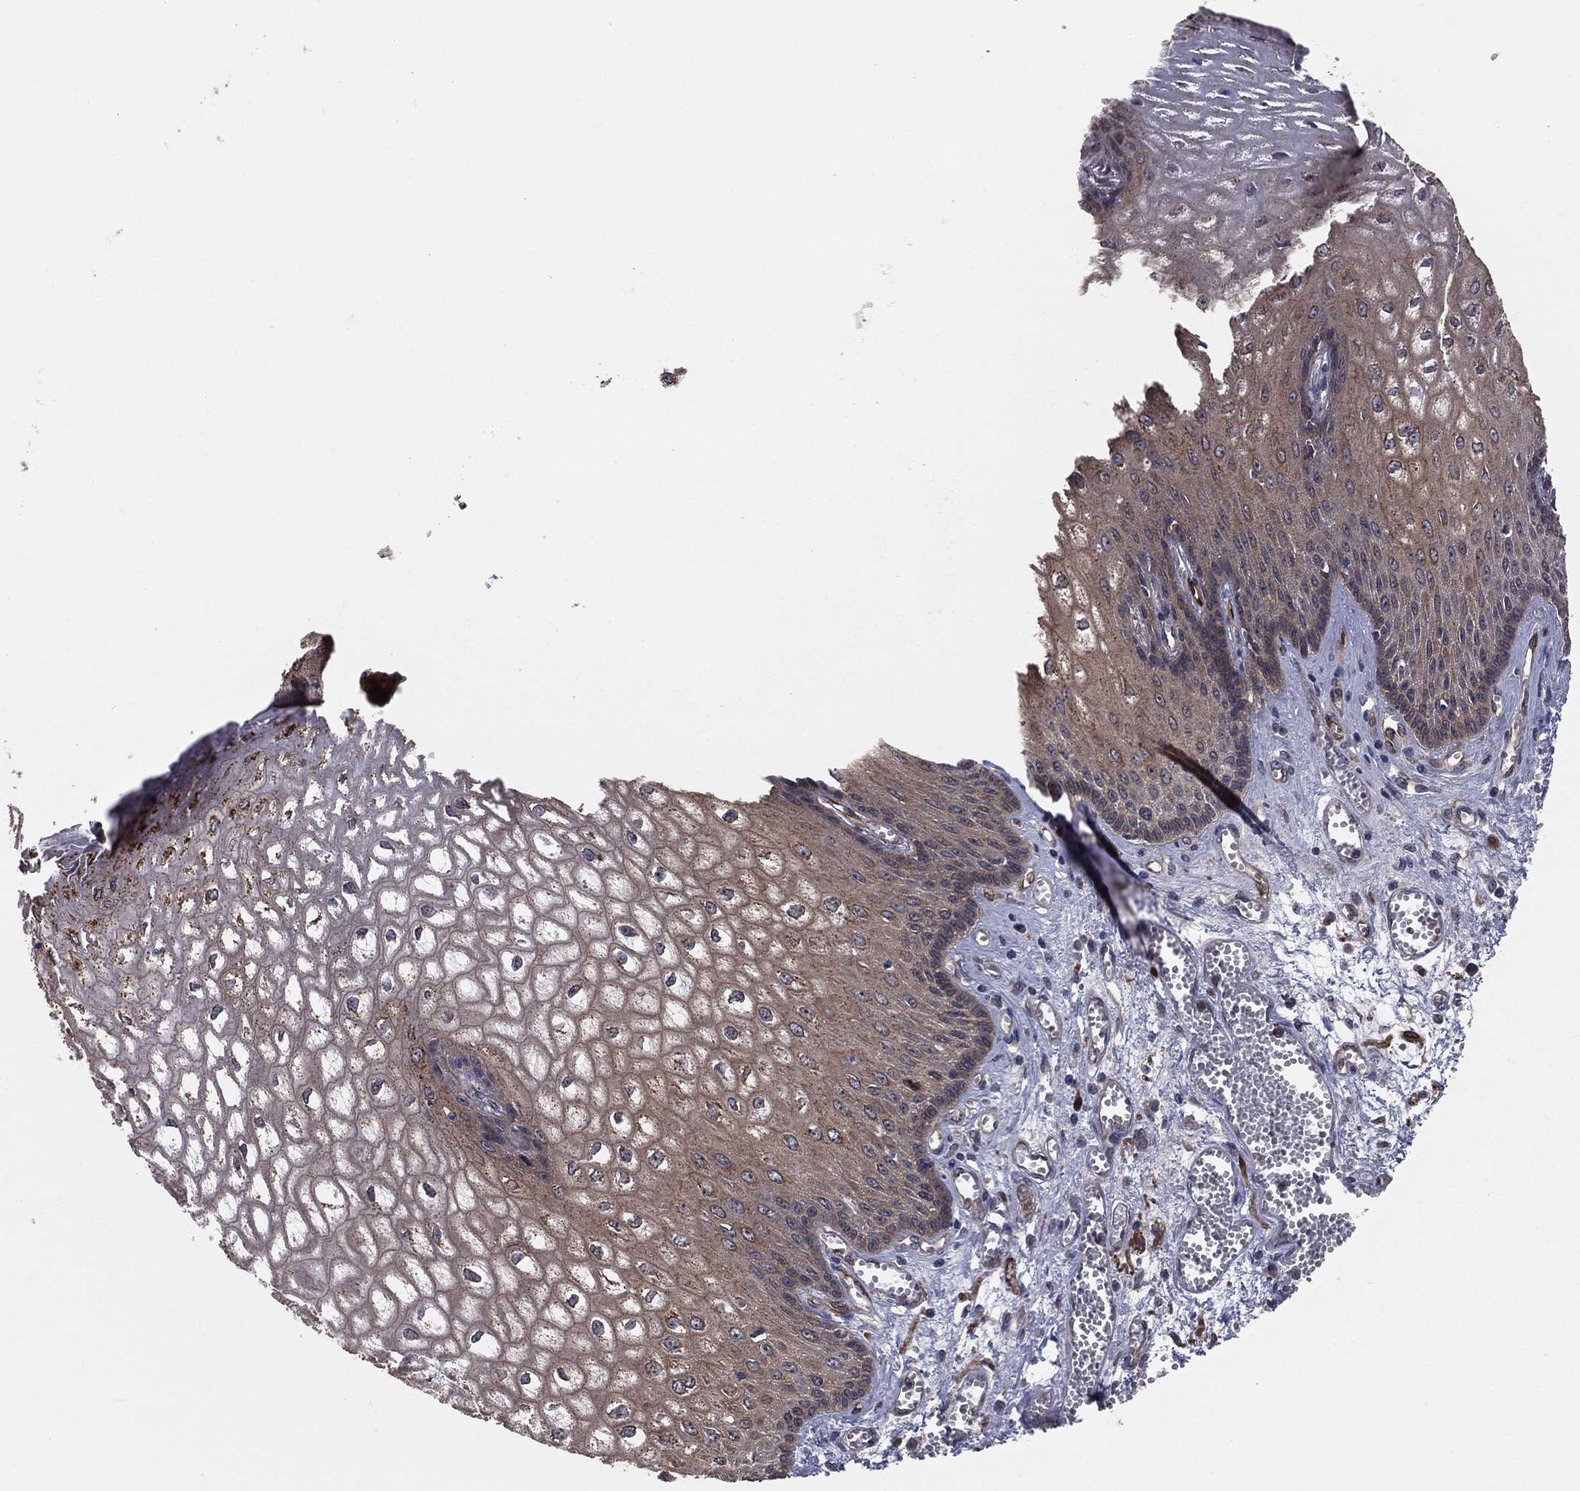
{"staining": {"intensity": "strong", "quantity": "<25%", "location": "cytoplasmic/membranous"}, "tissue": "esophagus", "cell_type": "Squamous epithelial cells", "image_type": "normal", "snomed": [{"axis": "morphology", "description": "Normal tissue, NOS"}, {"axis": "topography", "description": "Esophagus"}], "caption": "Immunohistochemical staining of unremarkable esophagus demonstrates strong cytoplasmic/membranous protein expression in approximately <25% of squamous epithelial cells.", "gene": "CERT1", "patient": {"sex": "male", "age": 58}}